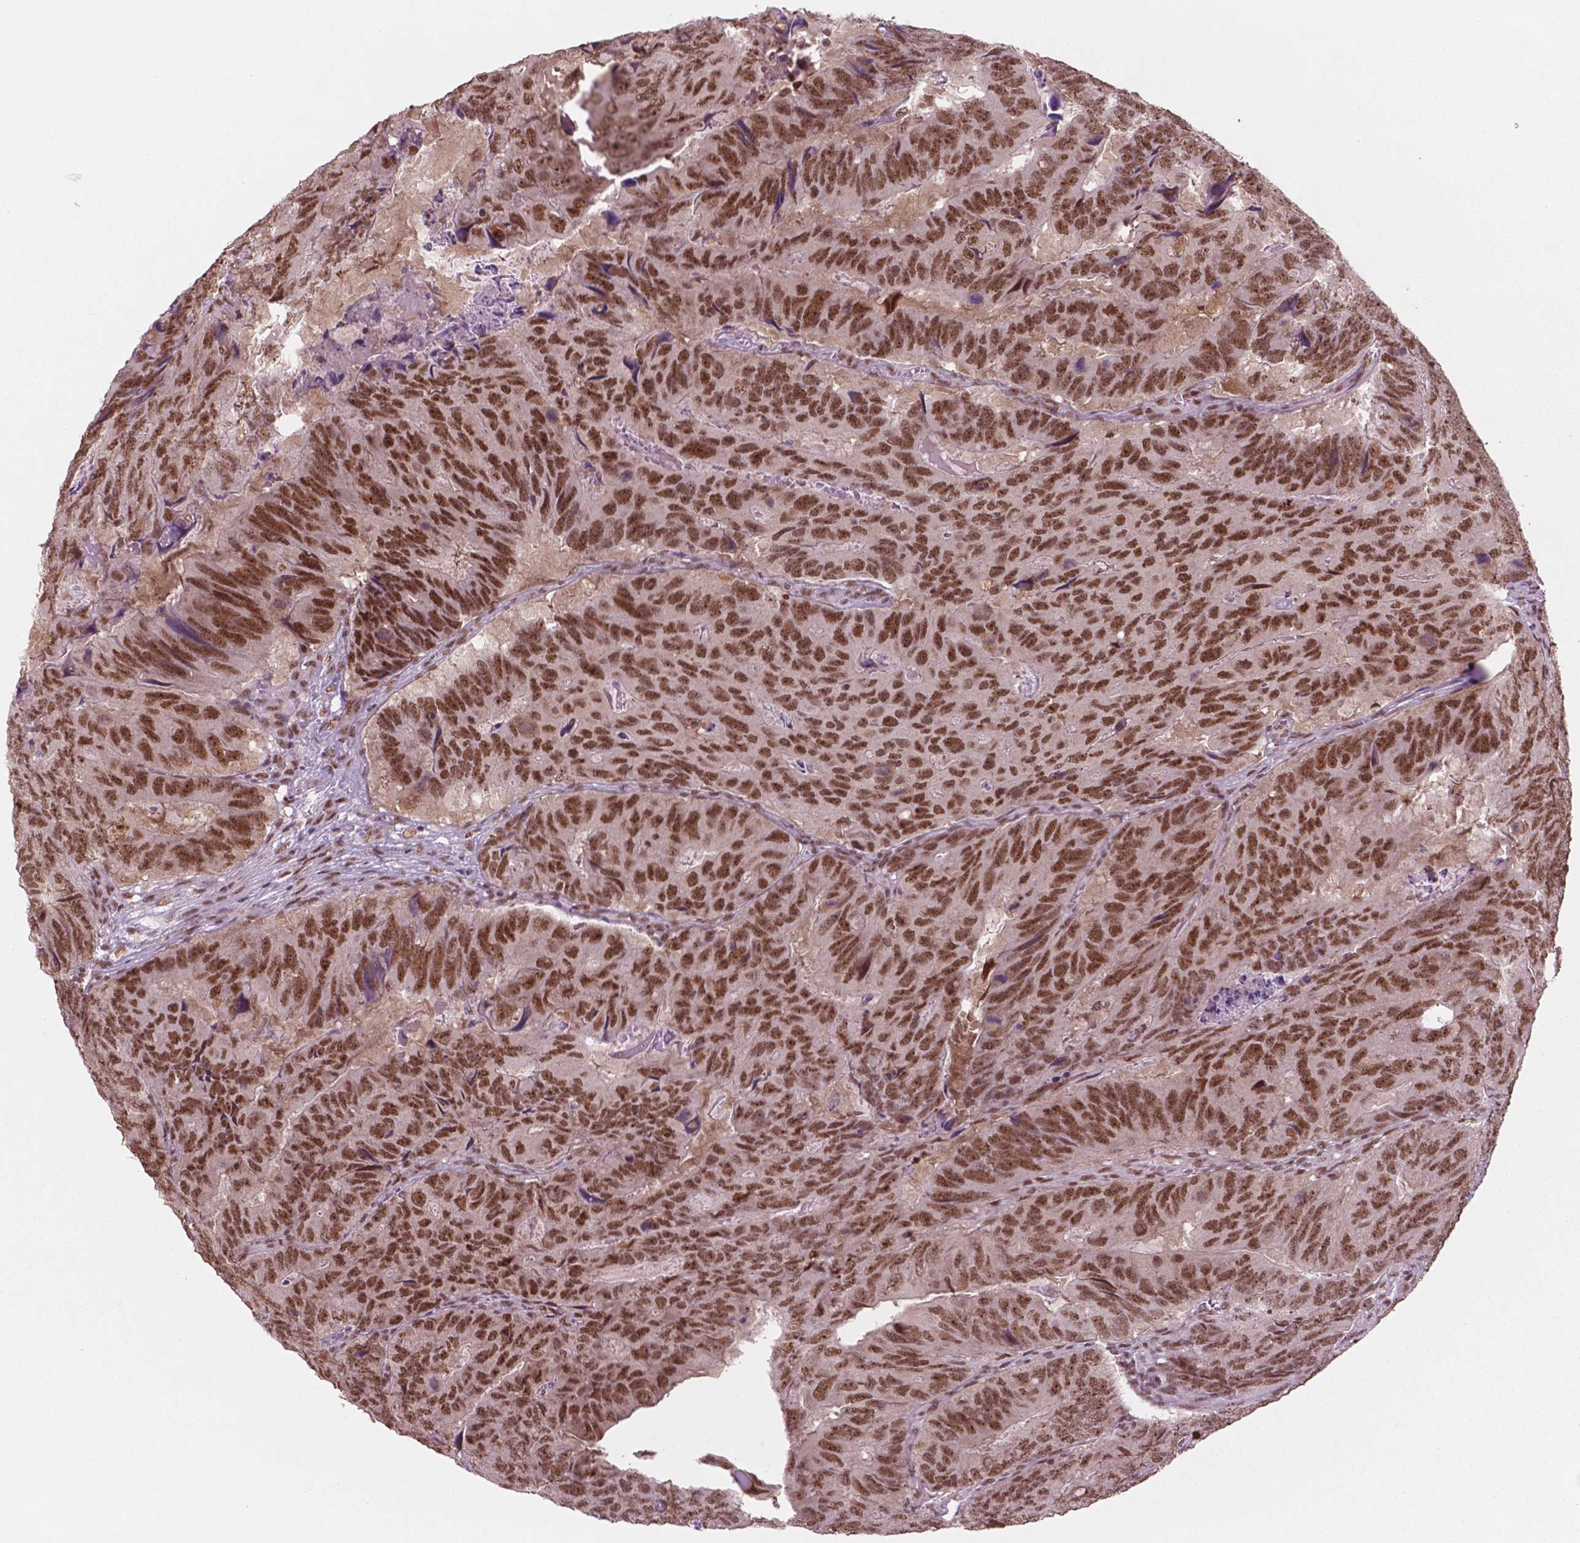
{"staining": {"intensity": "moderate", "quantity": ">75%", "location": "nuclear"}, "tissue": "colorectal cancer", "cell_type": "Tumor cells", "image_type": "cancer", "snomed": [{"axis": "morphology", "description": "Adenocarcinoma, NOS"}, {"axis": "topography", "description": "Colon"}], "caption": "Immunohistochemical staining of human colorectal cancer (adenocarcinoma) reveals medium levels of moderate nuclear protein expression in about >75% of tumor cells.", "gene": "POLR2E", "patient": {"sex": "male", "age": 79}}